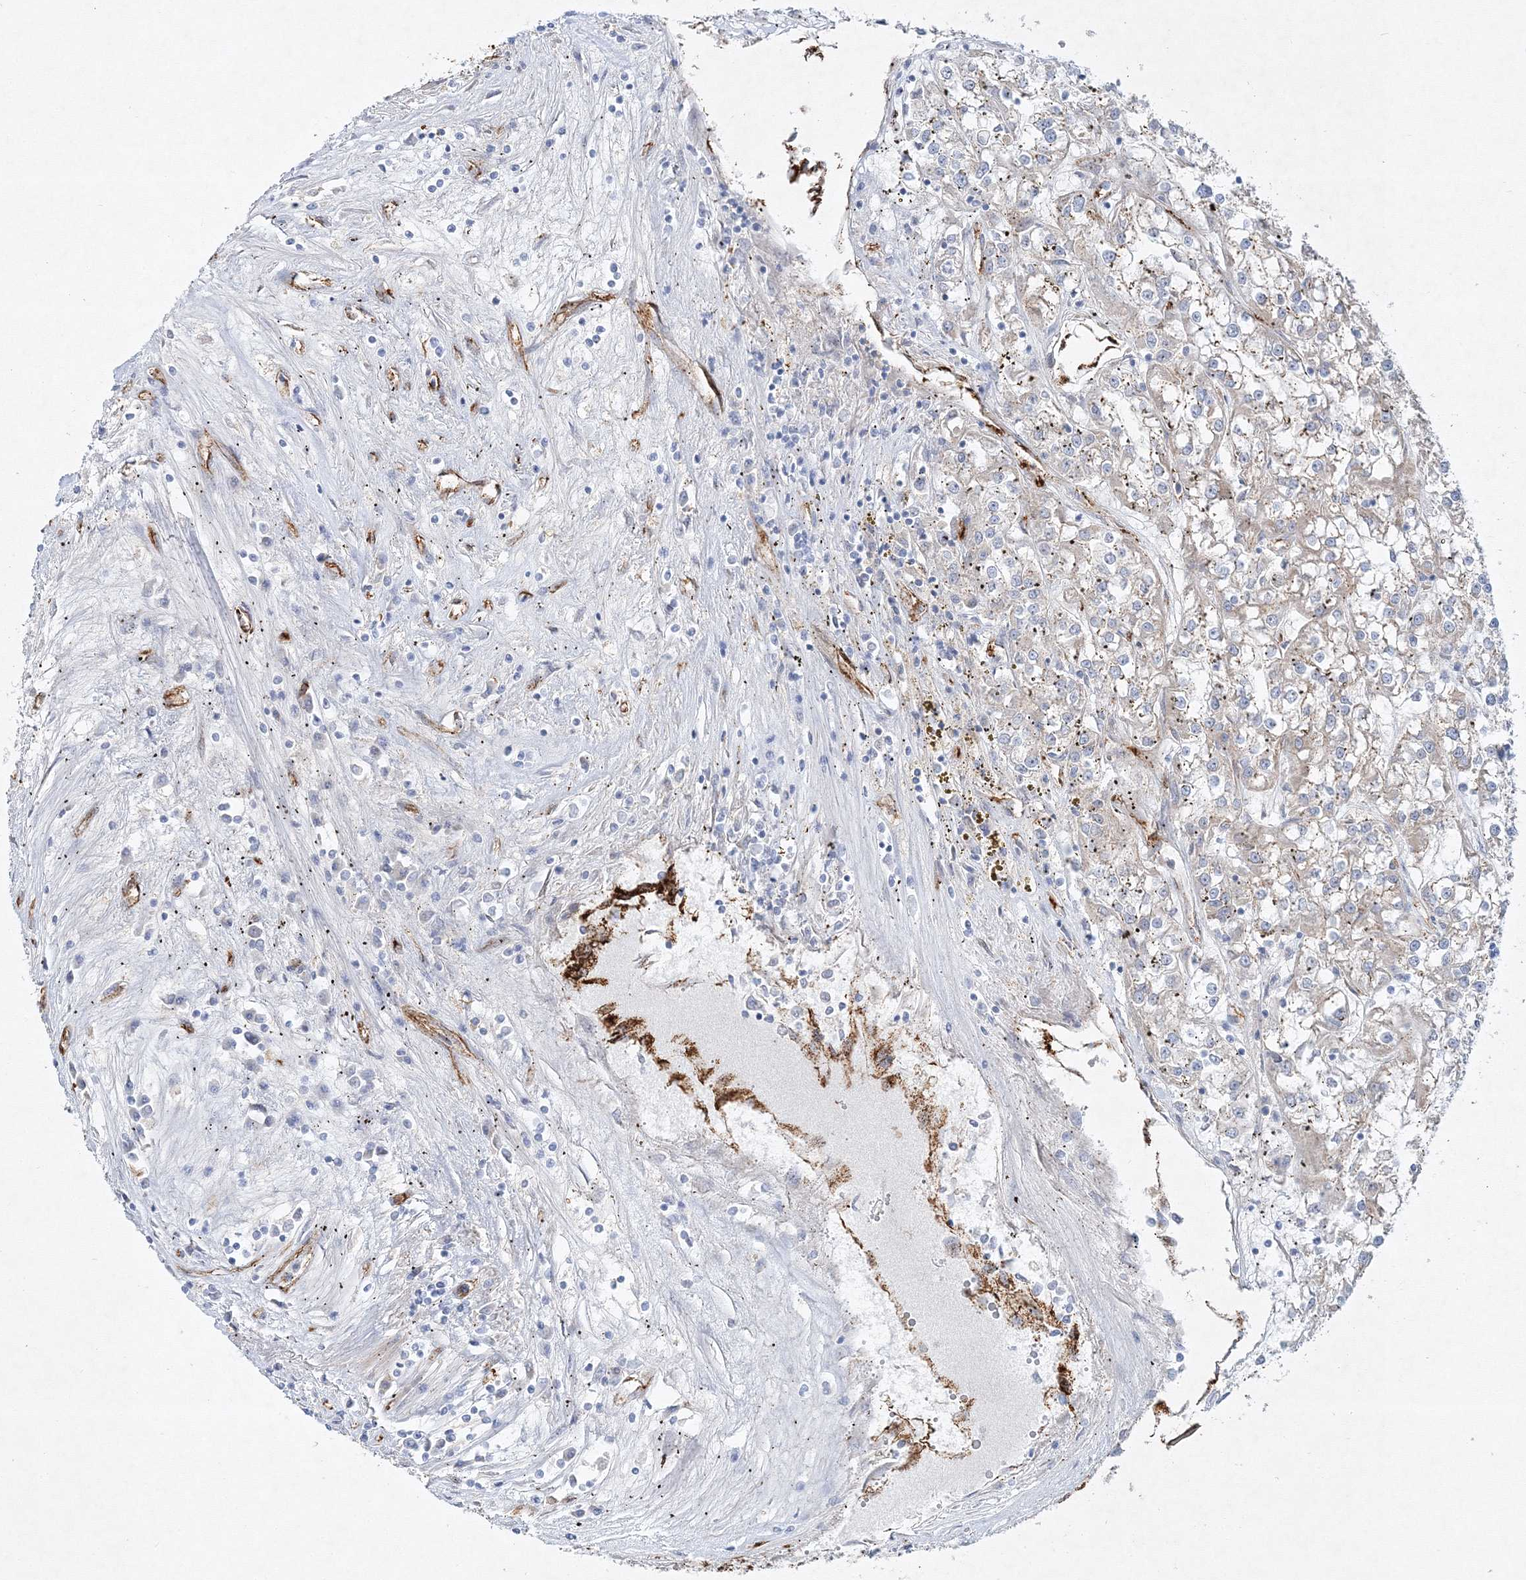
{"staining": {"intensity": "negative", "quantity": "none", "location": "none"}, "tissue": "renal cancer", "cell_type": "Tumor cells", "image_type": "cancer", "snomed": [{"axis": "morphology", "description": "Adenocarcinoma, NOS"}, {"axis": "topography", "description": "Kidney"}], "caption": "The immunohistochemistry photomicrograph has no significant positivity in tumor cells of renal cancer (adenocarcinoma) tissue.", "gene": "ZFYVE16", "patient": {"sex": "female", "age": 52}}